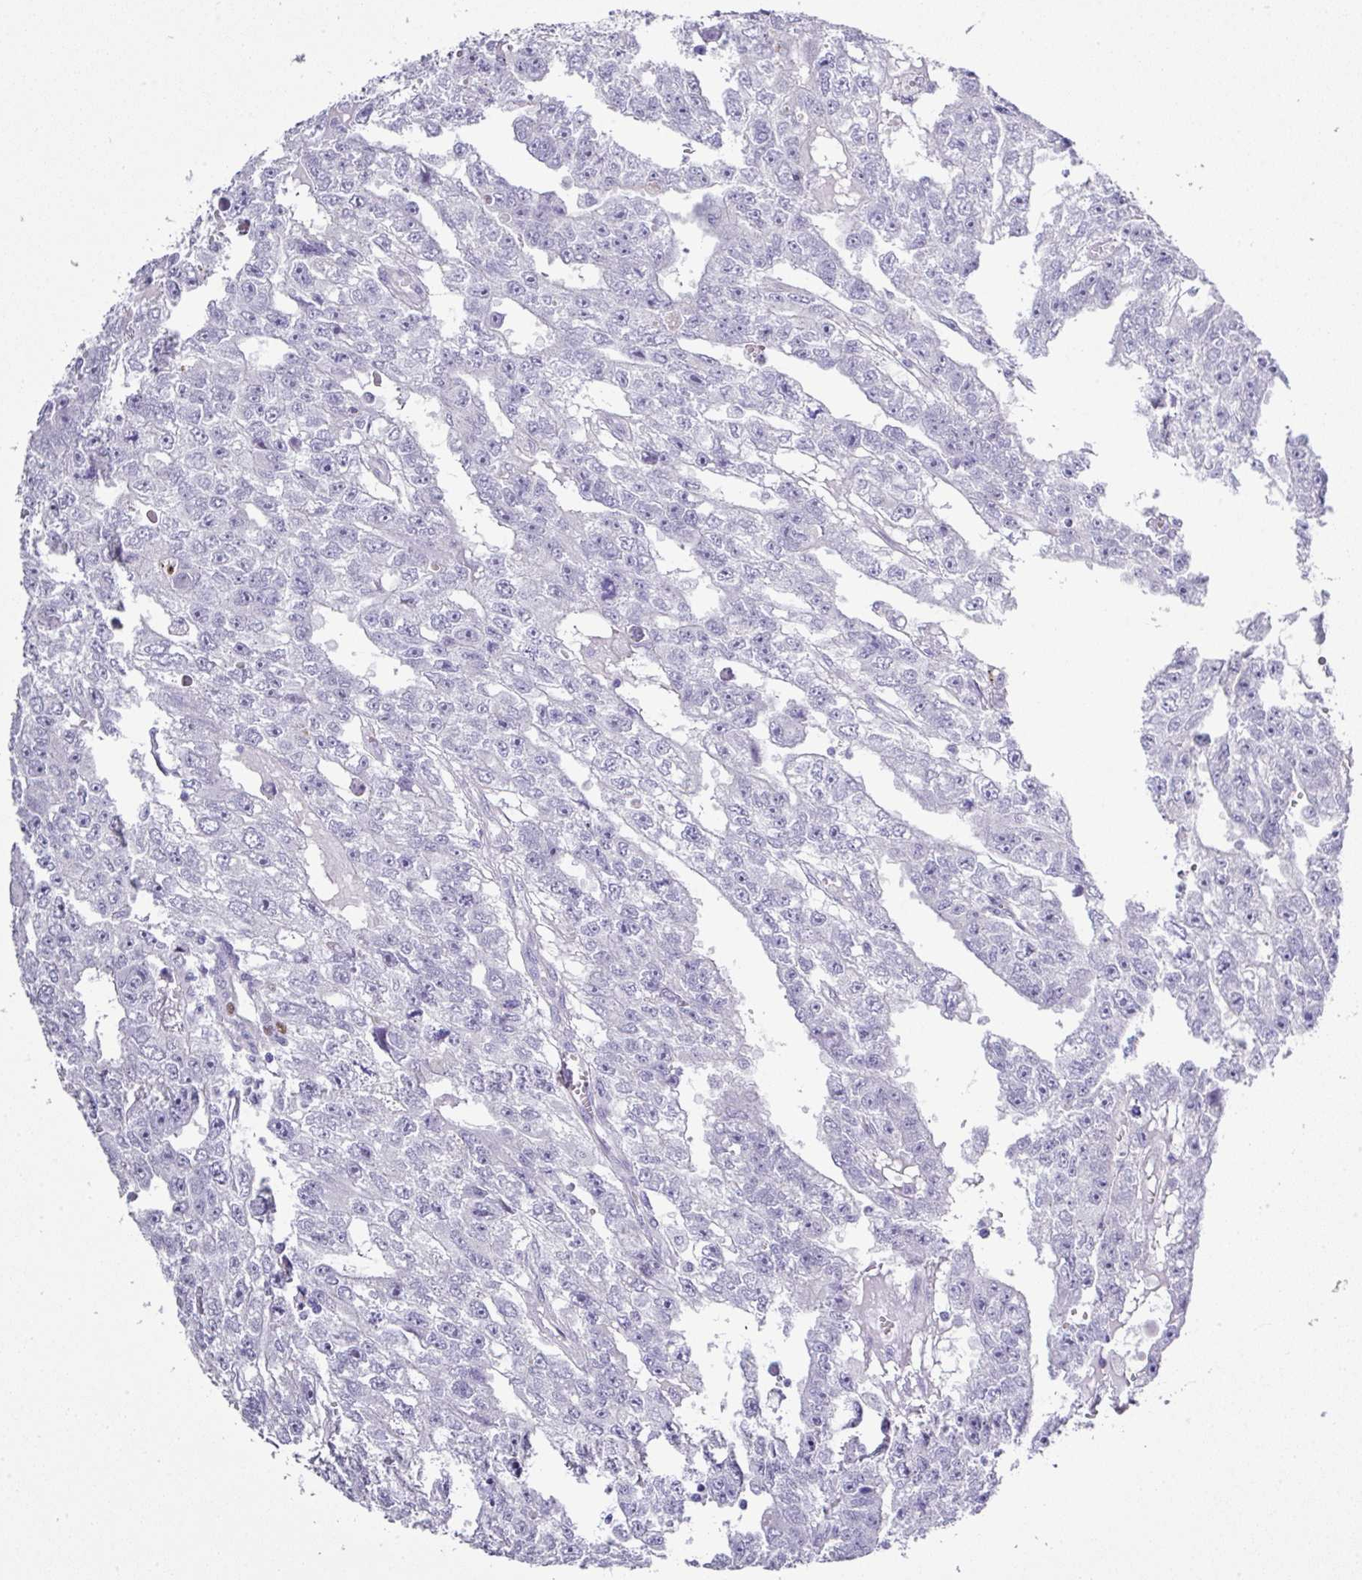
{"staining": {"intensity": "negative", "quantity": "none", "location": "none"}, "tissue": "testis cancer", "cell_type": "Tumor cells", "image_type": "cancer", "snomed": [{"axis": "morphology", "description": "Carcinoma, Embryonal, NOS"}, {"axis": "topography", "description": "Testis"}], "caption": "Photomicrograph shows no protein positivity in tumor cells of embryonal carcinoma (testis) tissue.", "gene": "BCL11A", "patient": {"sex": "male", "age": 20}}